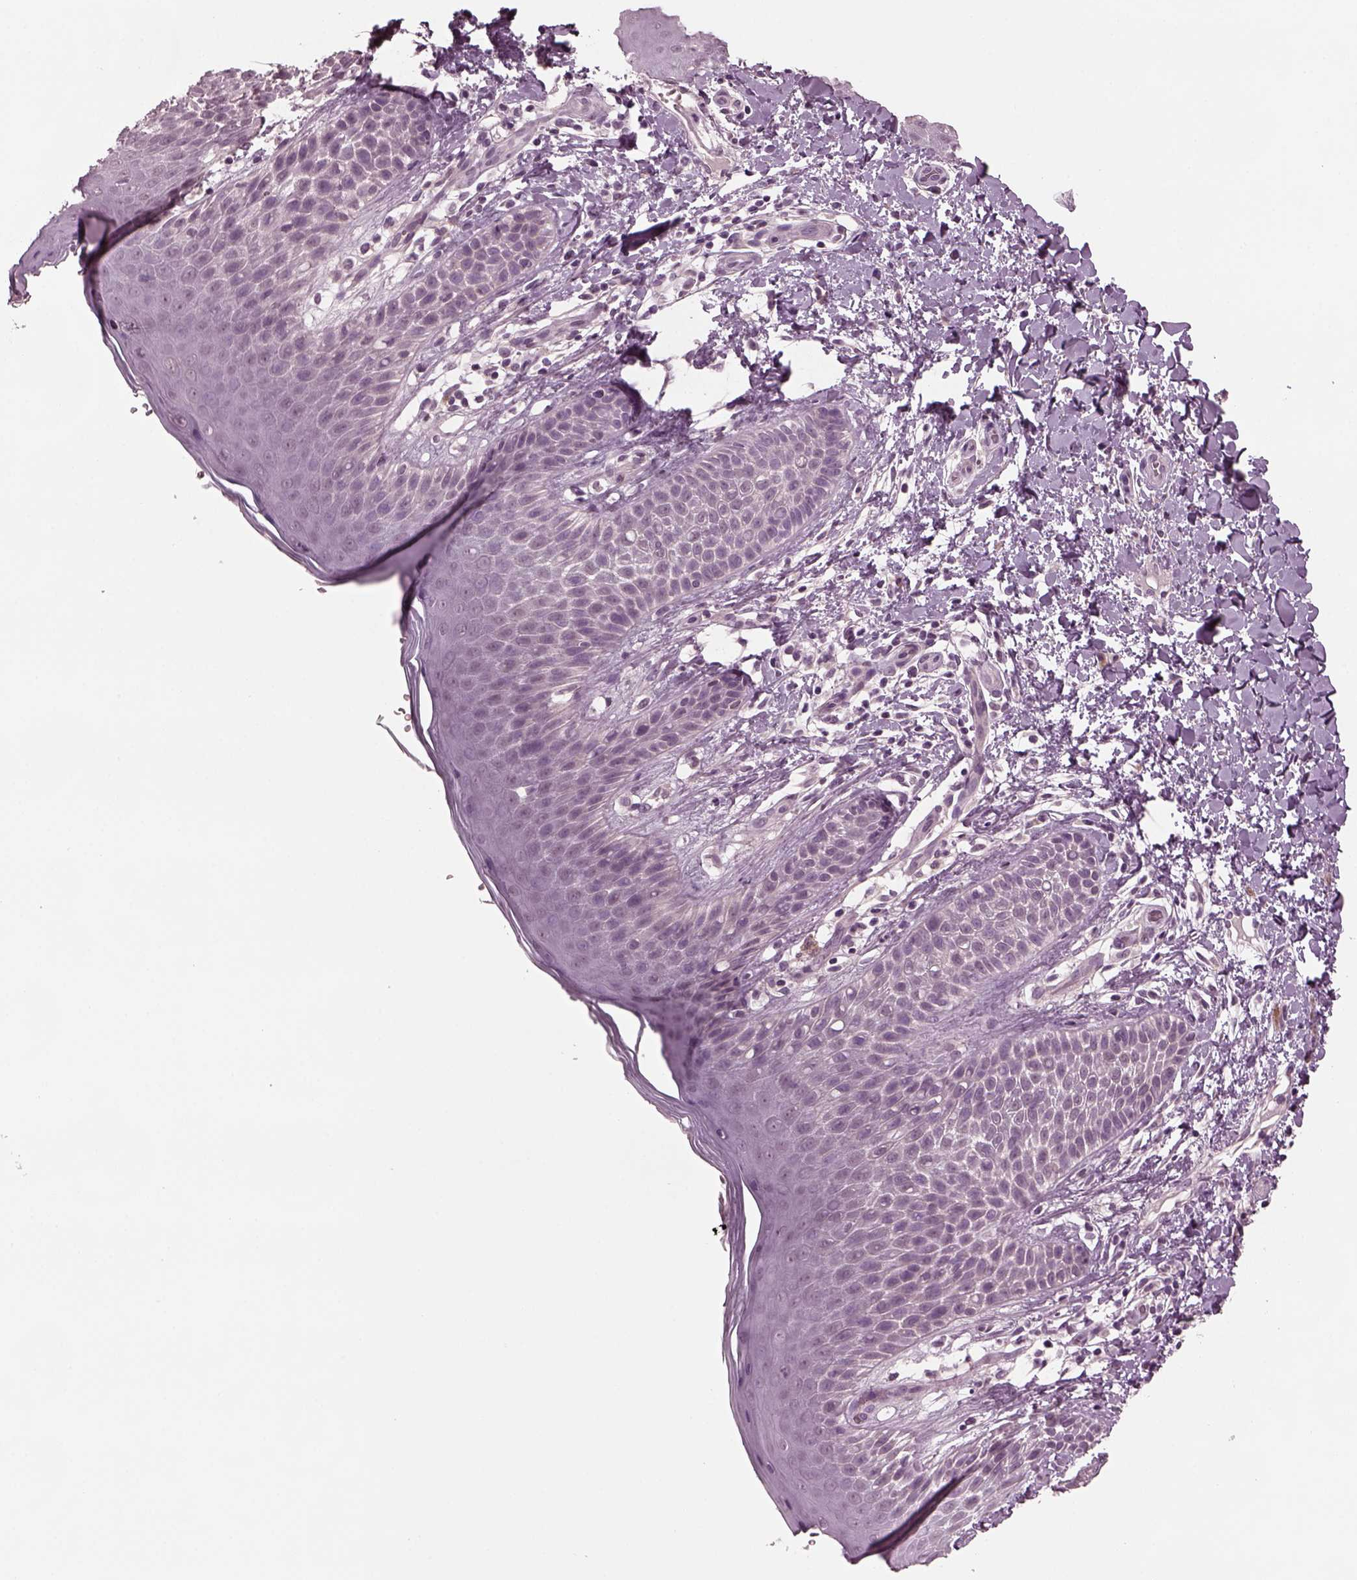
{"staining": {"intensity": "negative", "quantity": "none", "location": "none"}, "tissue": "skin", "cell_type": "Epidermal cells", "image_type": "normal", "snomed": [{"axis": "morphology", "description": "Normal tissue, NOS"}, {"axis": "topography", "description": "Anal"}], "caption": "Immunohistochemistry (IHC) image of normal skin: human skin stained with DAB (3,3'-diaminobenzidine) reveals no significant protein expression in epidermal cells.", "gene": "CLCN4", "patient": {"sex": "male", "age": 36}}